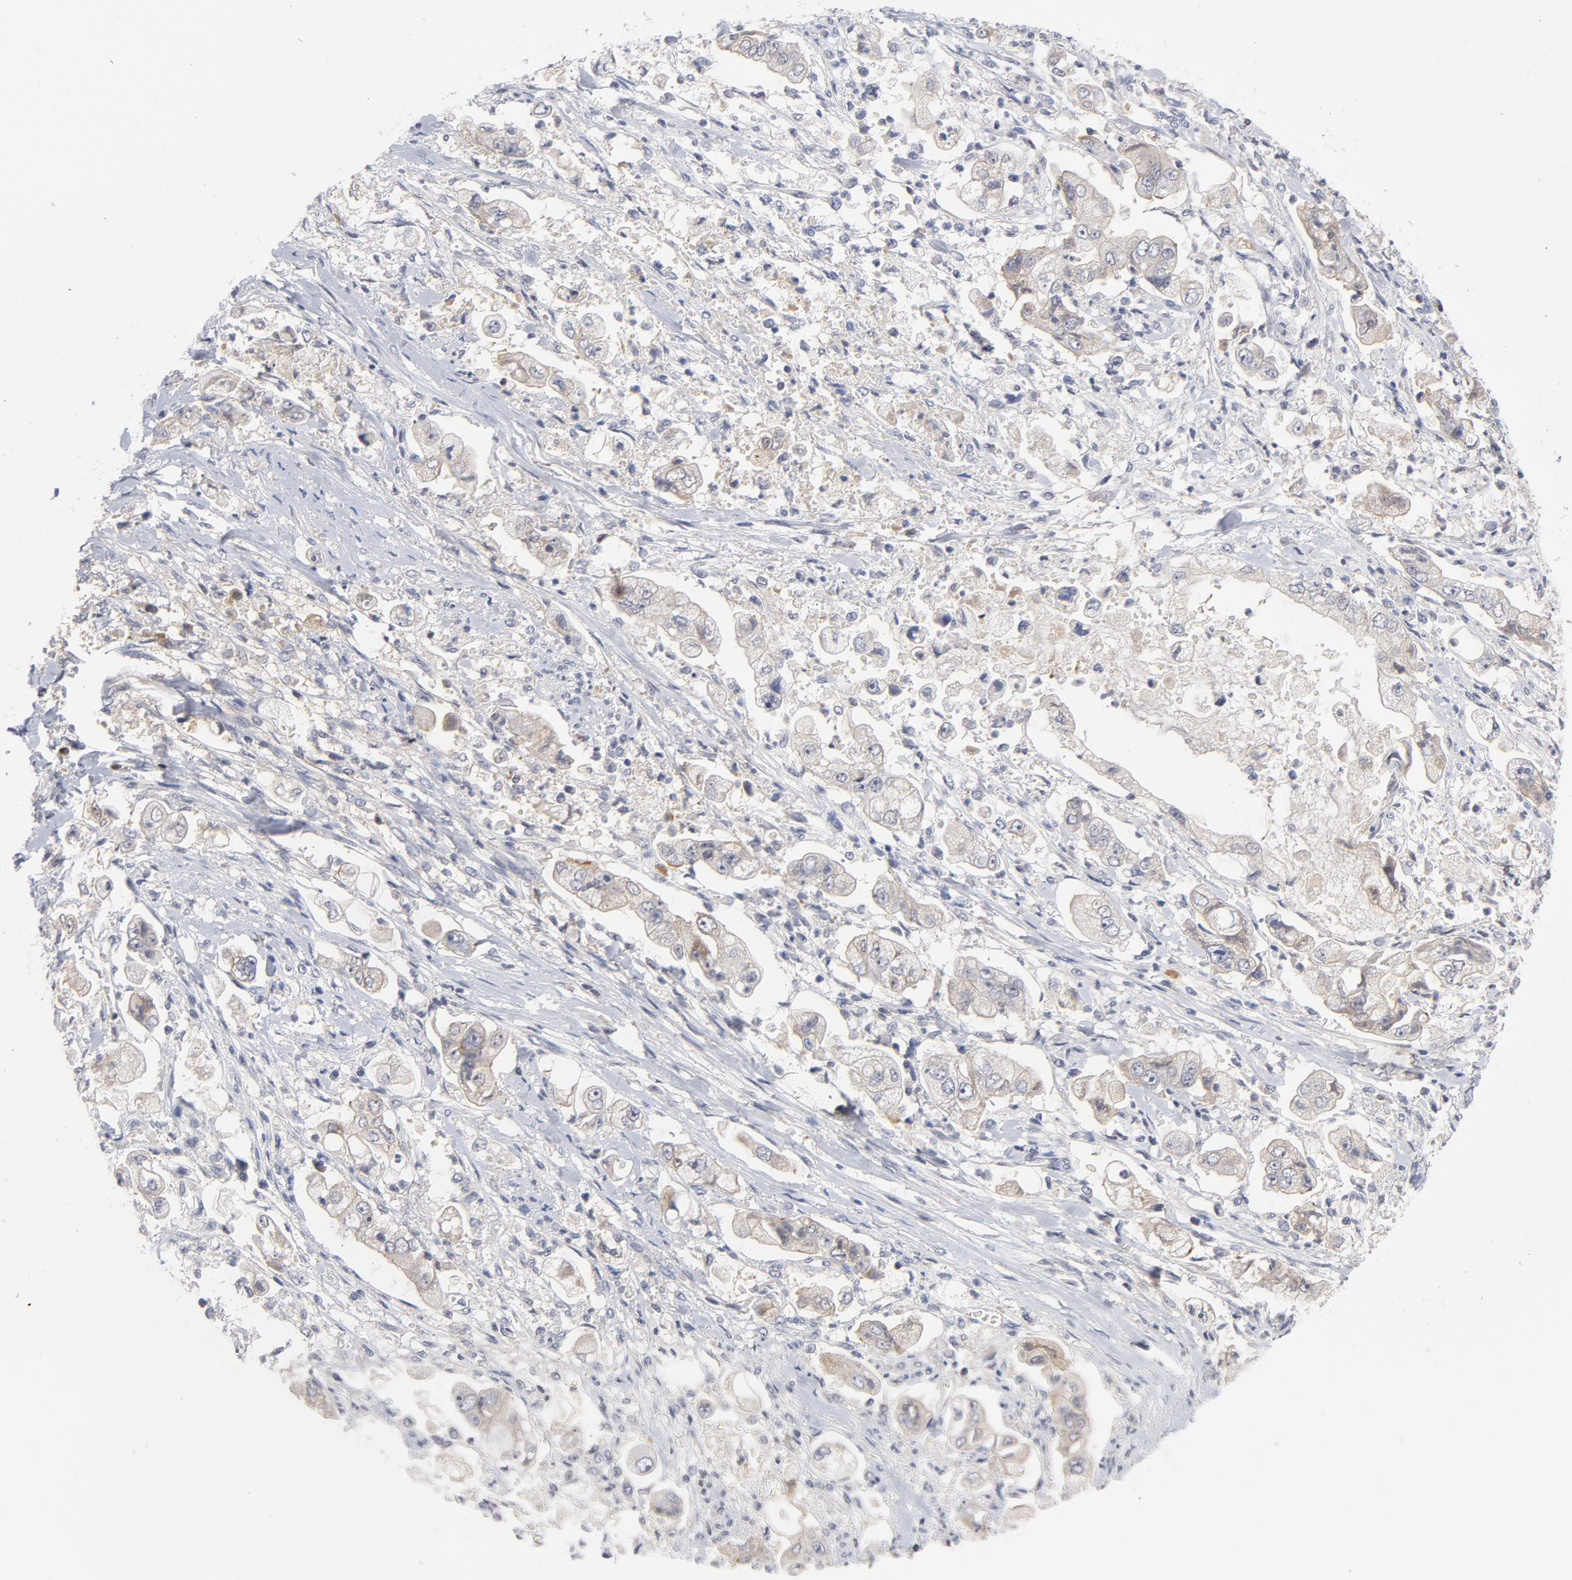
{"staining": {"intensity": "weak", "quantity": "<25%", "location": "cytoplasmic/membranous"}, "tissue": "stomach cancer", "cell_type": "Tumor cells", "image_type": "cancer", "snomed": [{"axis": "morphology", "description": "Adenocarcinoma, NOS"}, {"axis": "topography", "description": "Stomach"}], "caption": "A micrograph of human stomach cancer (adenocarcinoma) is negative for staining in tumor cells.", "gene": "TRADD", "patient": {"sex": "male", "age": 62}}